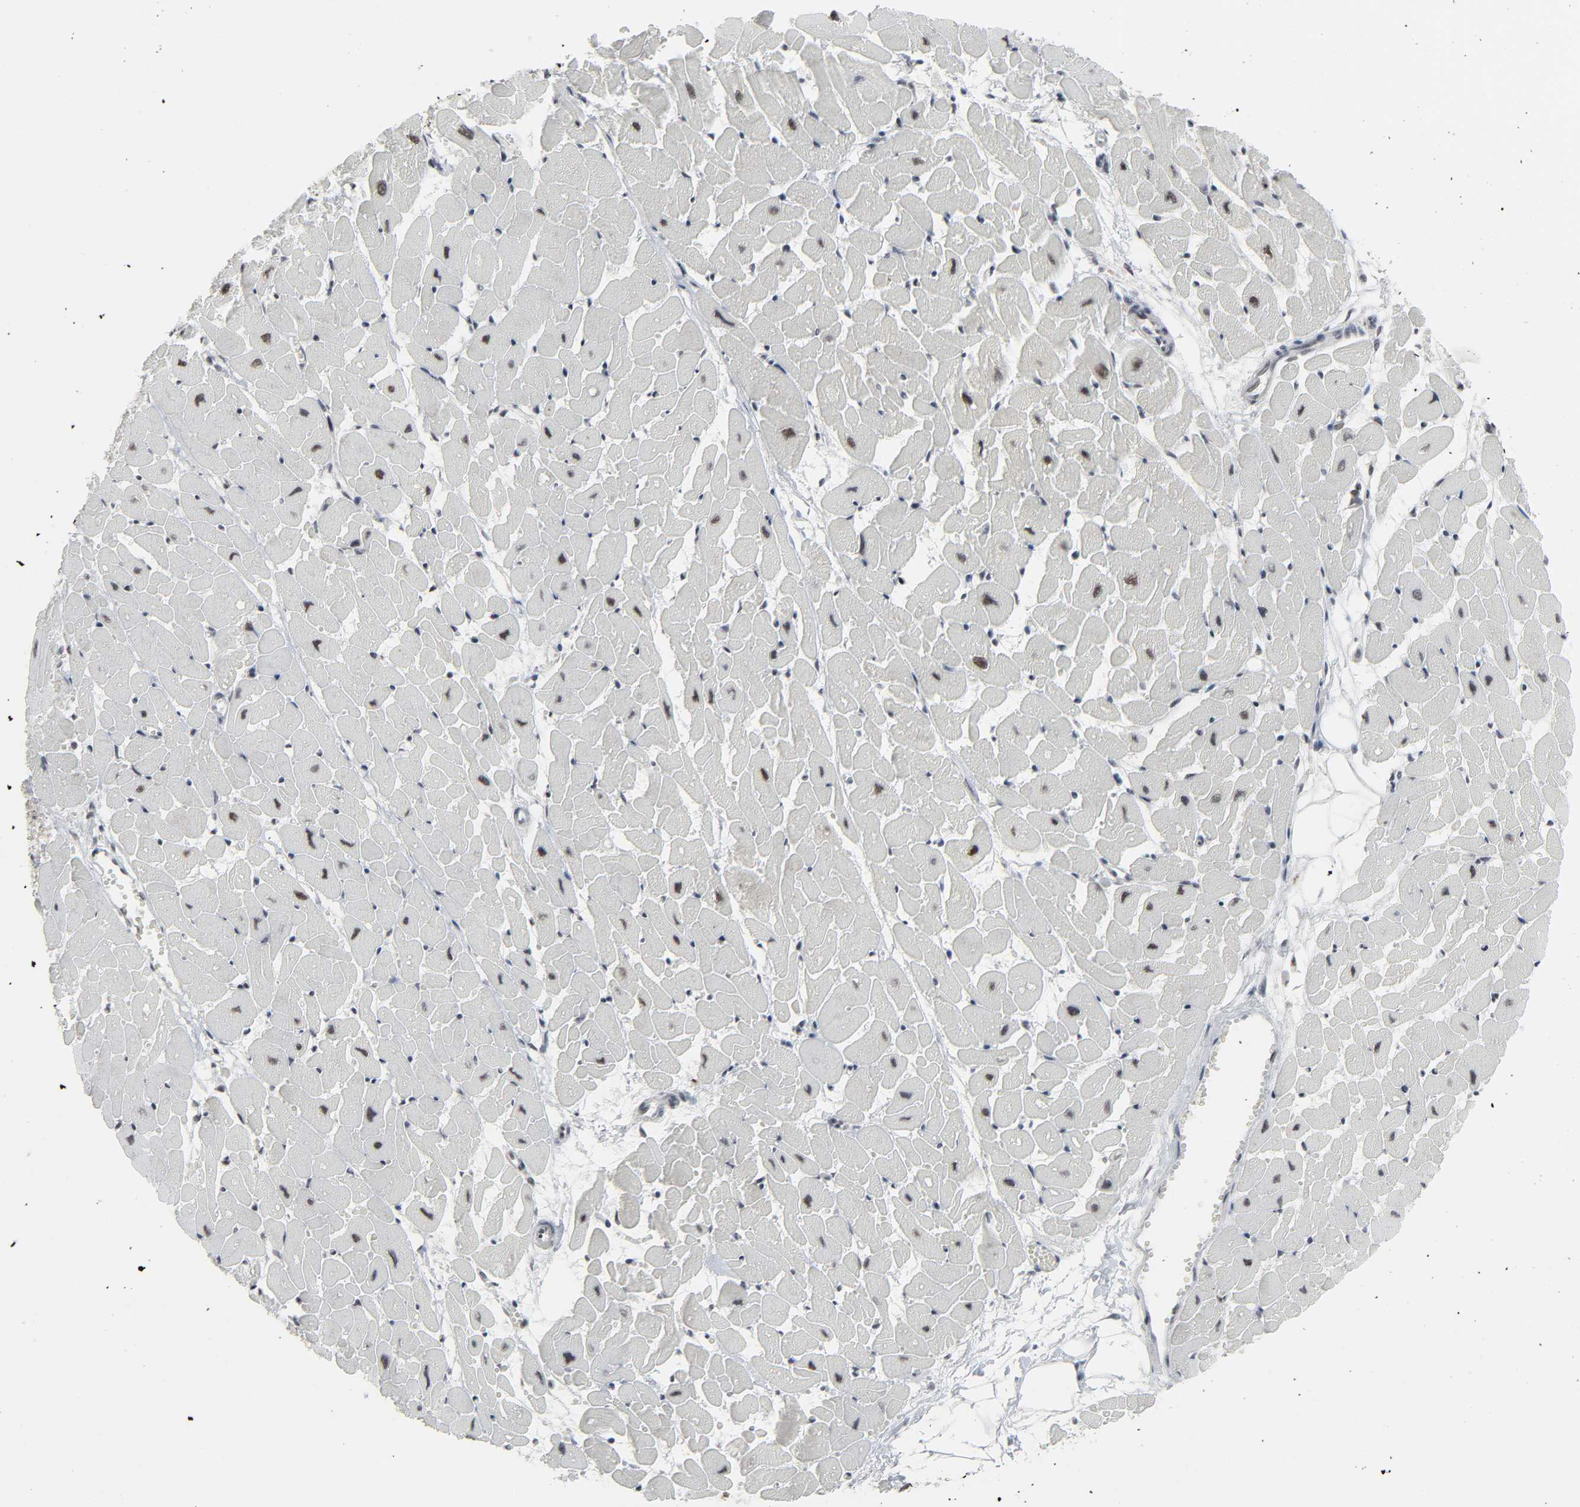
{"staining": {"intensity": "moderate", "quantity": ">75%", "location": "nuclear"}, "tissue": "heart muscle", "cell_type": "Cardiomyocytes", "image_type": "normal", "snomed": [{"axis": "morphology", "description": "Normal tissue, NOS"}, {"axis": "topography", "description": "Heart"}], "caption": "IHC (DAB) staining of benign heart muscle exhibits moderate nuclear protein staining in about >75% of cardiomyocytes.", "gene": "CDK7", "patient": {"sex": "female", "age": 19}}